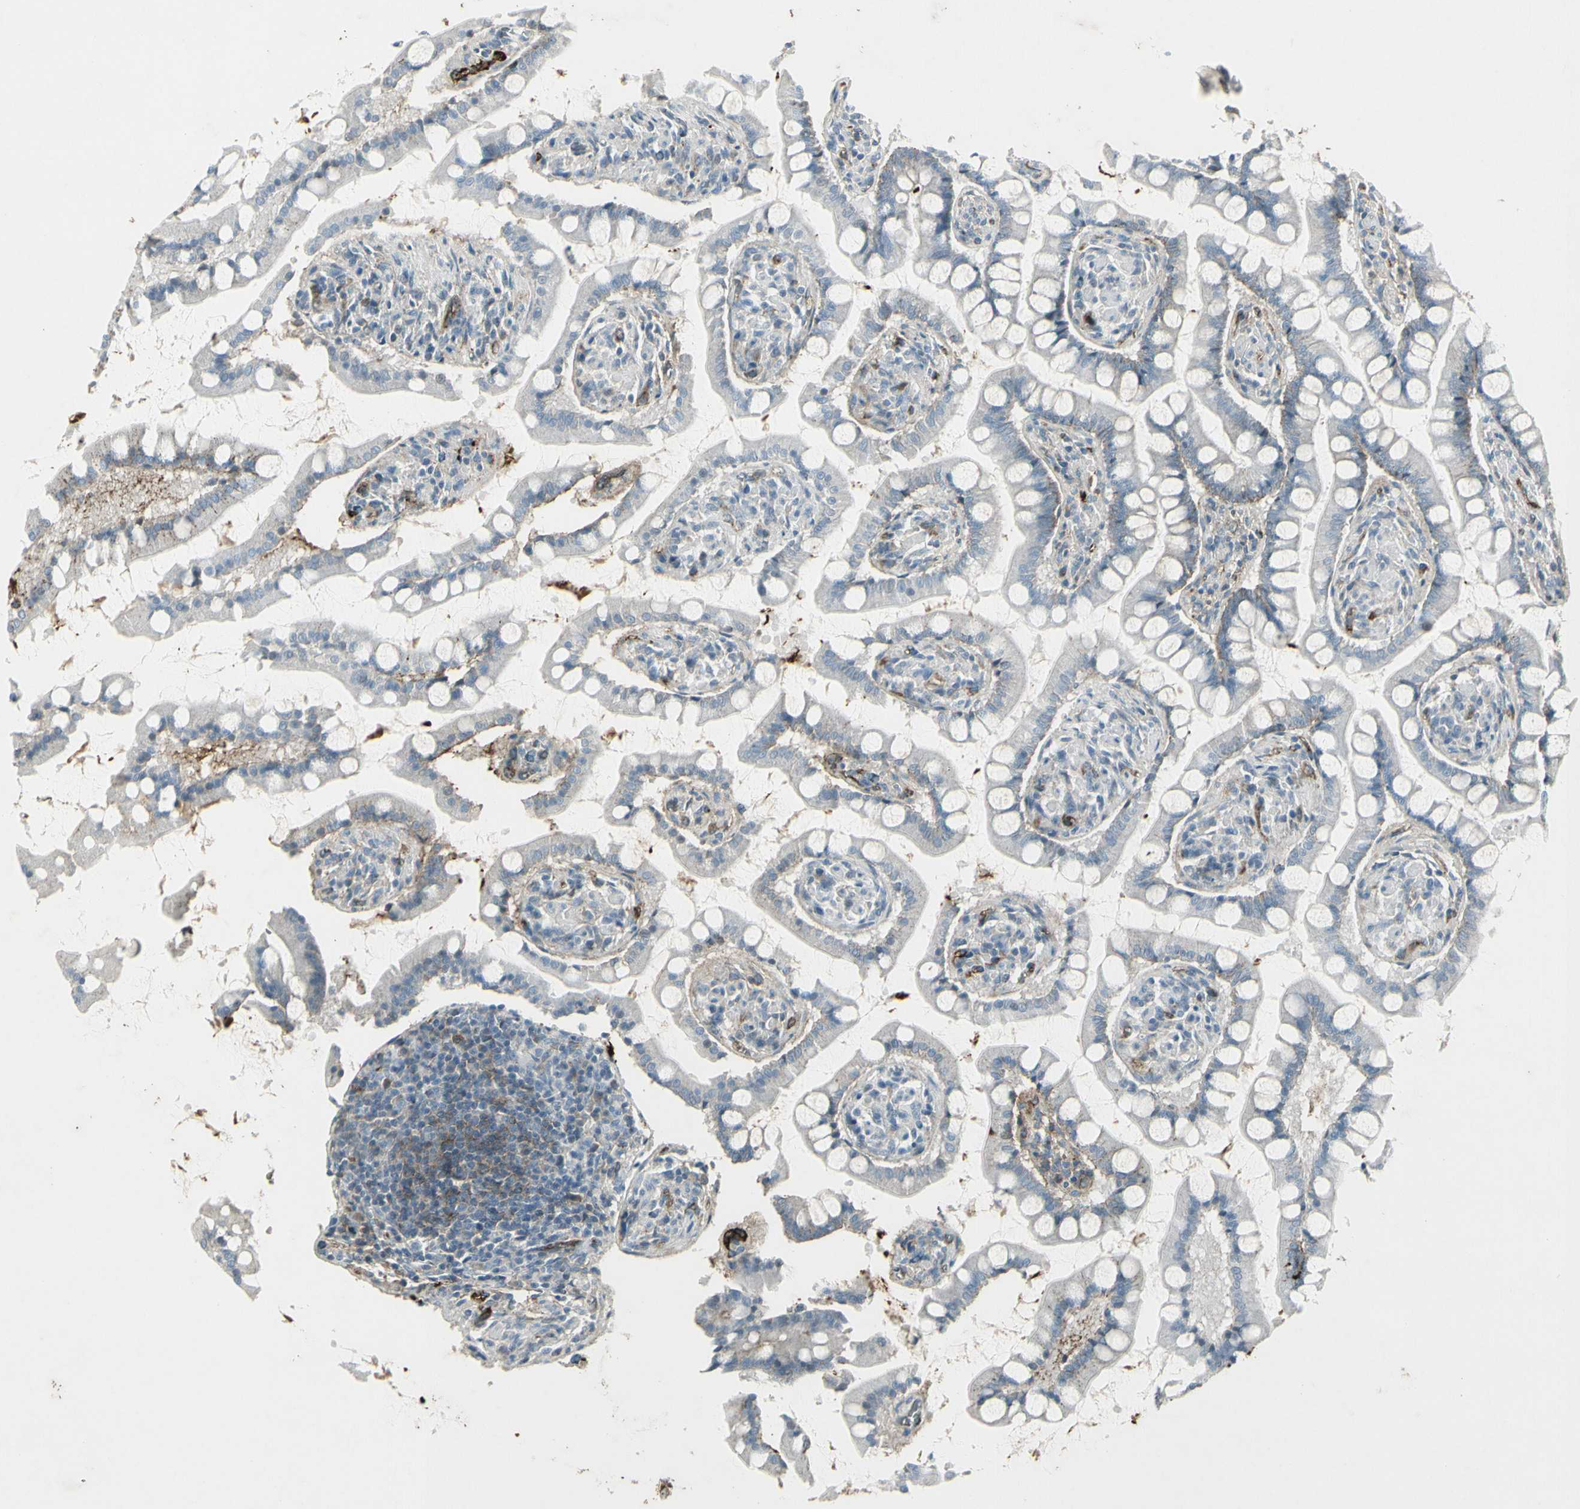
{"staining": {"intensity": "moderate", "quantity": "25%-75%", "location": "cytoplasmic/membranous"}, "tissue": "small intestine", "cell_type": "Glandular cells", "image_type": "normal", "snomed": [{"axis": "morphology", "description": "Normal tissue, NOS"}, {"axis": "topography", "description": "Small intestine"}], "caption": "Immunohistochemistry (IHC) photomicrograph of benign small intestine: small intestine stained using IHC shows medium levels of moderate protein expression localized specifically in the cytoplasmic/membranous of glandular cells, appearing as a cytoplasmic/membranous brown color.", "gene": "IGHM", "patient": {"sex": "male", "age": 41}}